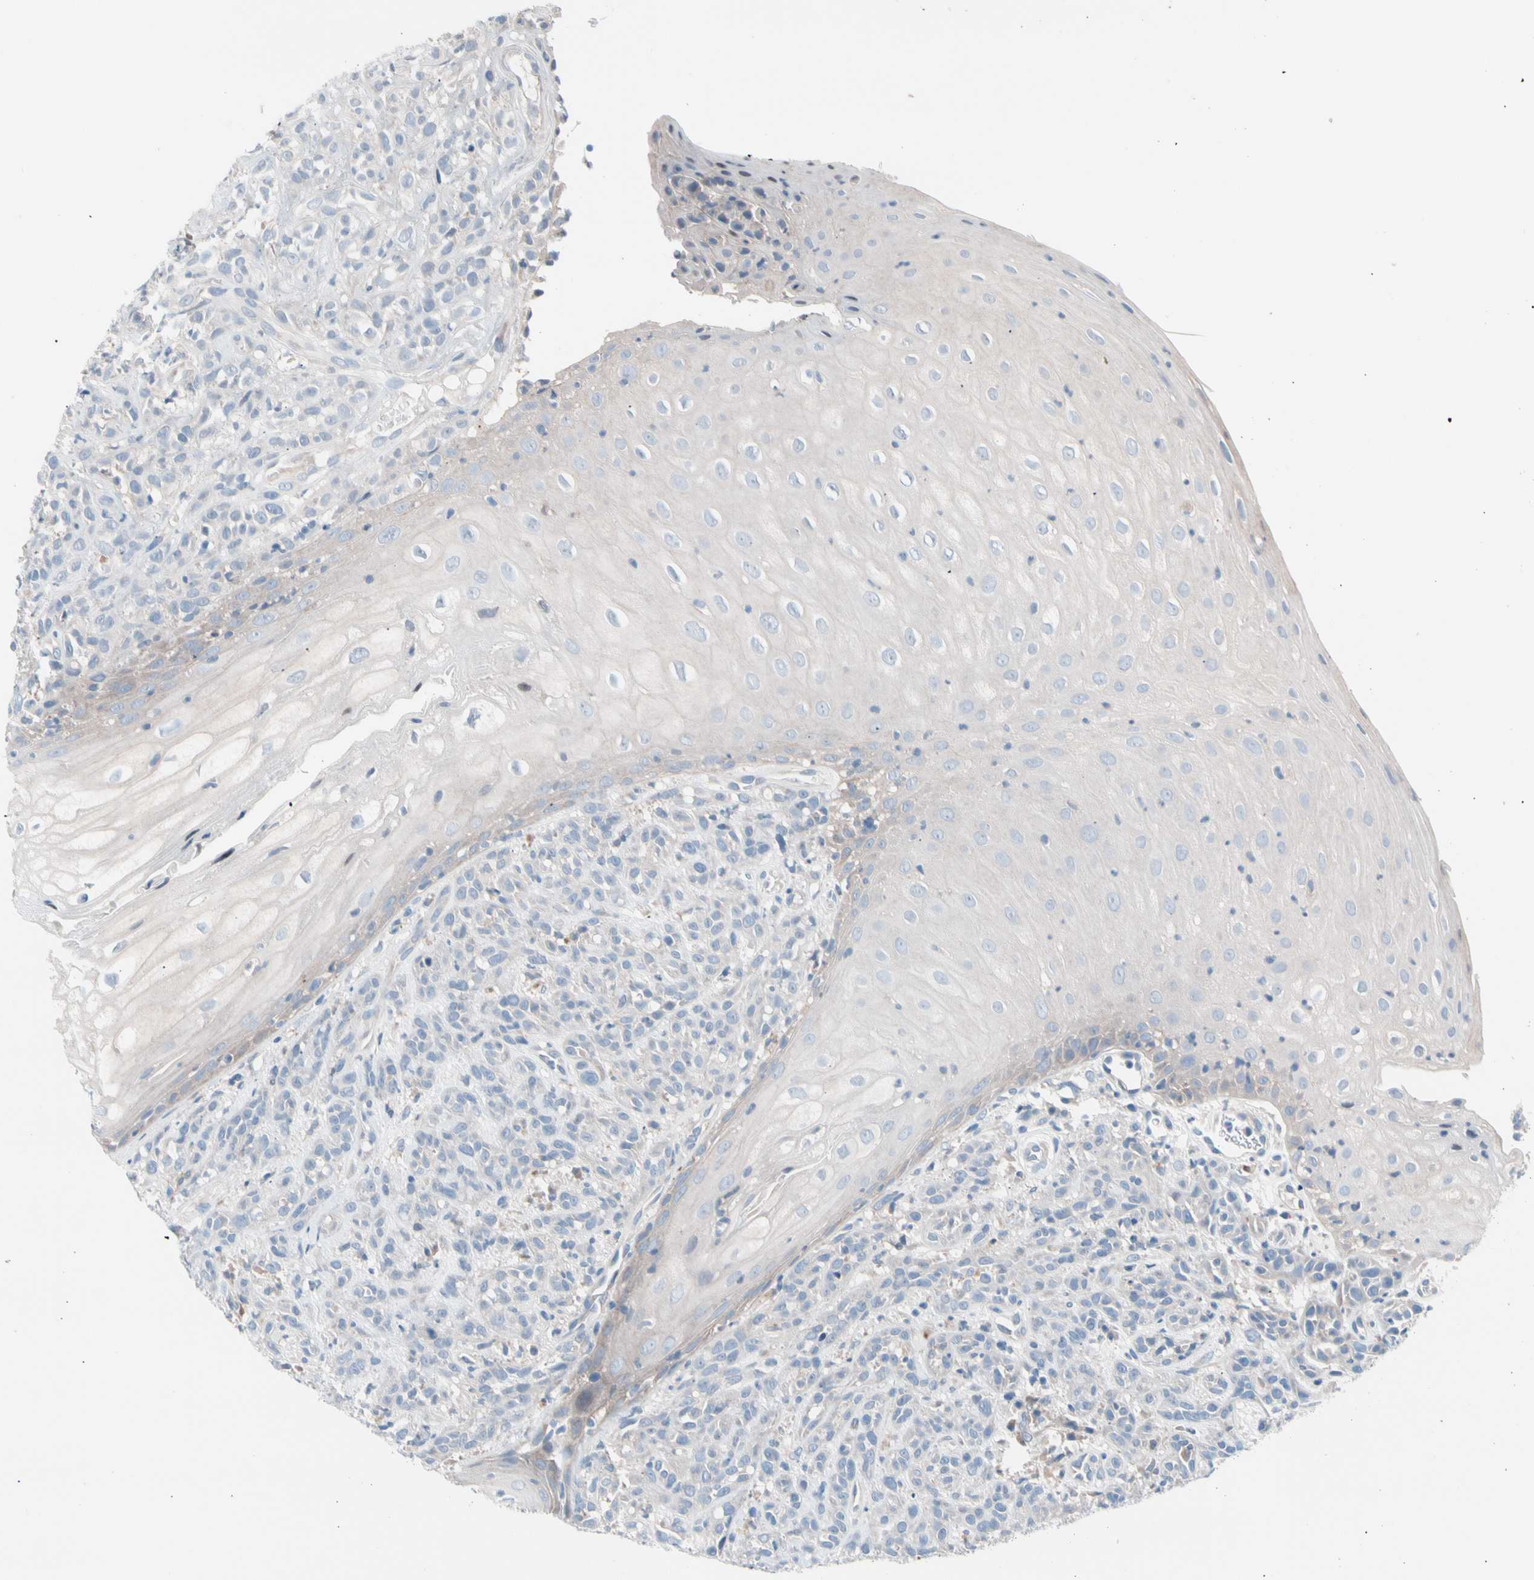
{"staining": {"intensity": "weak", "quantity": "<25%", "location": "cytoplasmic/membranous"}, "tissue": "head and neck cancer", "cell_type": "Tumor cells", "image_type": "cancer", "snomed": [{"axis": "morphology", "description": "Normal tissue, NOS"}, {"axis": "morphology", "description": "Squamous cell carcinoma, NOS"}, {"axis": "topography", "description": "Cartilage tissue"}, {"axis": "topography", "description": "Head-Neck"}], "caption": "Protein analysis of head and neck squamous cell carcinoma reveals no significant positivity in tumor cells. The staining was performed using DAB (3,3'-diaminobenzidine) to visualize the protein expression in brown, while the nuclei were stained in blue with hematoxylin (Magnification: 20x).", "gene": "CASQ1", "patient": {"sex": "male", "age": 62}}